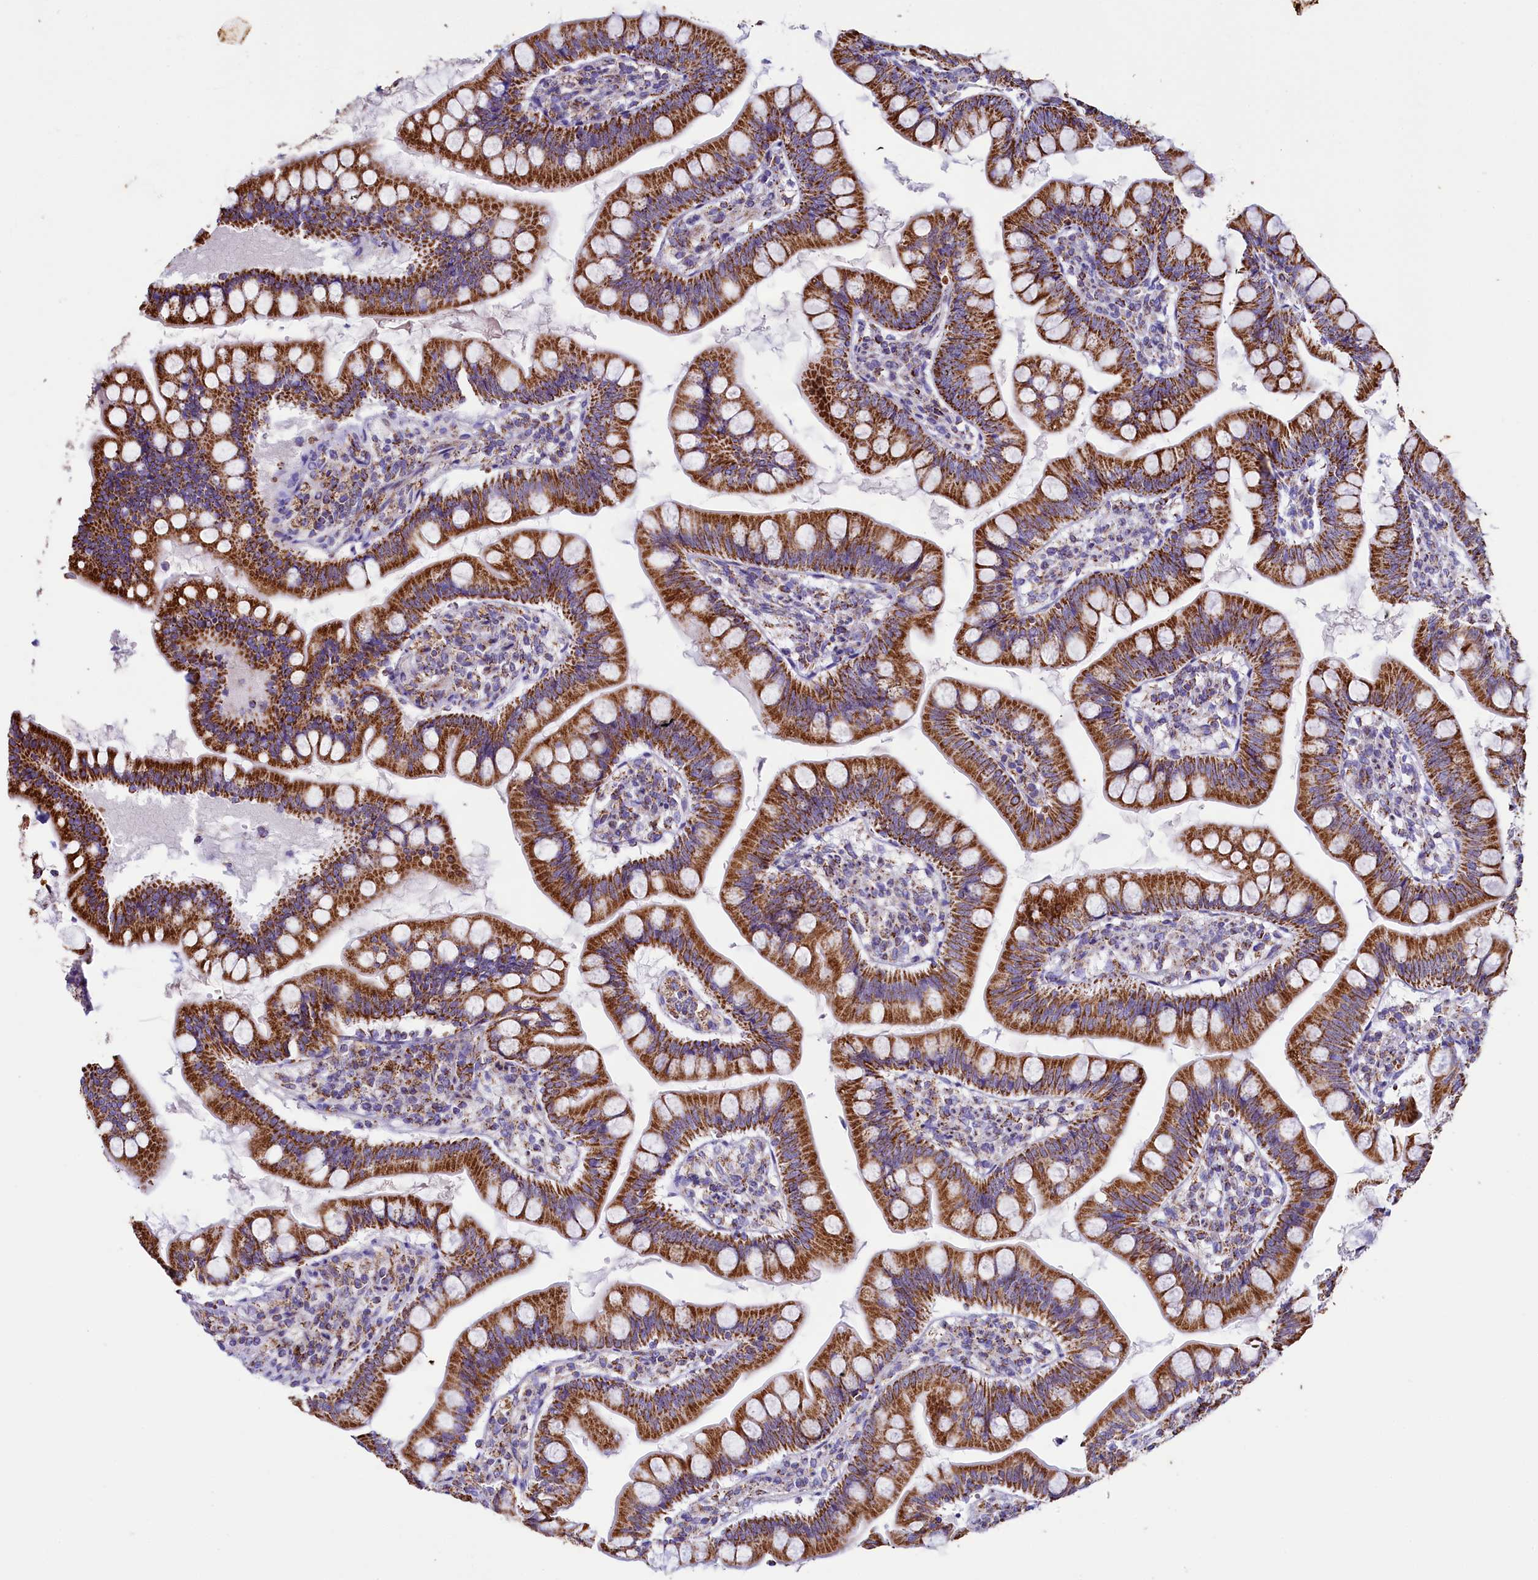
{"staining": {"intensity": "strong", "quantity": ">75%", "location": "cytoplasmic/membranous"}, "tissue": "small intestine", "cell_type": "Glandular cells", "image_type": "normal", "snomed": [{"axis": "morphology", "description": "Normal tissue, NOS"}, {"axis": "topography", "description": "Small intestine"}], "caption": "Small intestine stained with immunohistochemistry (IHC) displays strong cytoplasmic/membranous positivity in approximately >75% of glandular cells.", "gene": "IDH3A", "patient": {"sex": "male", "age": 7}}